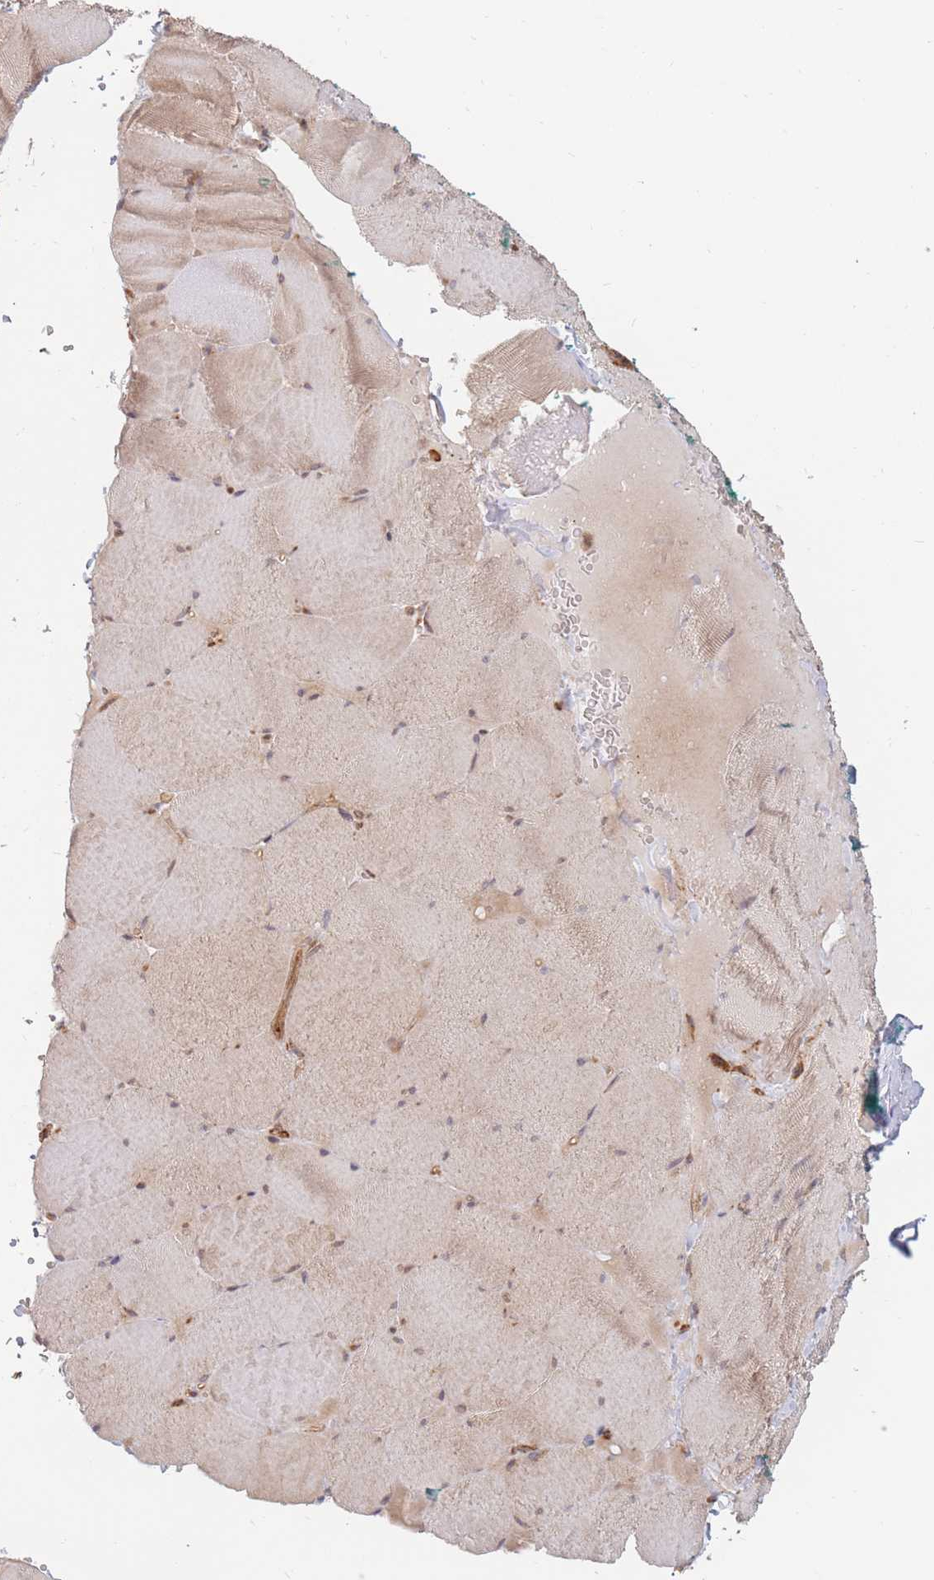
{"staining": {"intensity": "moderate", "quantity": "25%-75%", "location": "cytoplasmic/membranous"}, "tissue": "skeletal muscle", "cell_type": "Myocytes", "image_type": "normal", "snomed": [{"axis": "morphology", "description": "Normal tissue, NOS"}, {"axis": "topography", "description": "Skeletal muscle"}, {"axis": "topography", "description": "Head-Neck"}], "caption": "Brown immunohistochemical staining in benign human skeletal muscle demonstrates moderate cytoplasmic/membranous expression in approximately 25%-75% of myocytes. The protein of interest is stained brown, and the nuclei are stained in blue (DAB (3,3'-diaminobenzidine) IHC with brightfield microscopy, high magnification).", "gene": "RASSF2", "patient": {"sex": "male", "age": 66}}